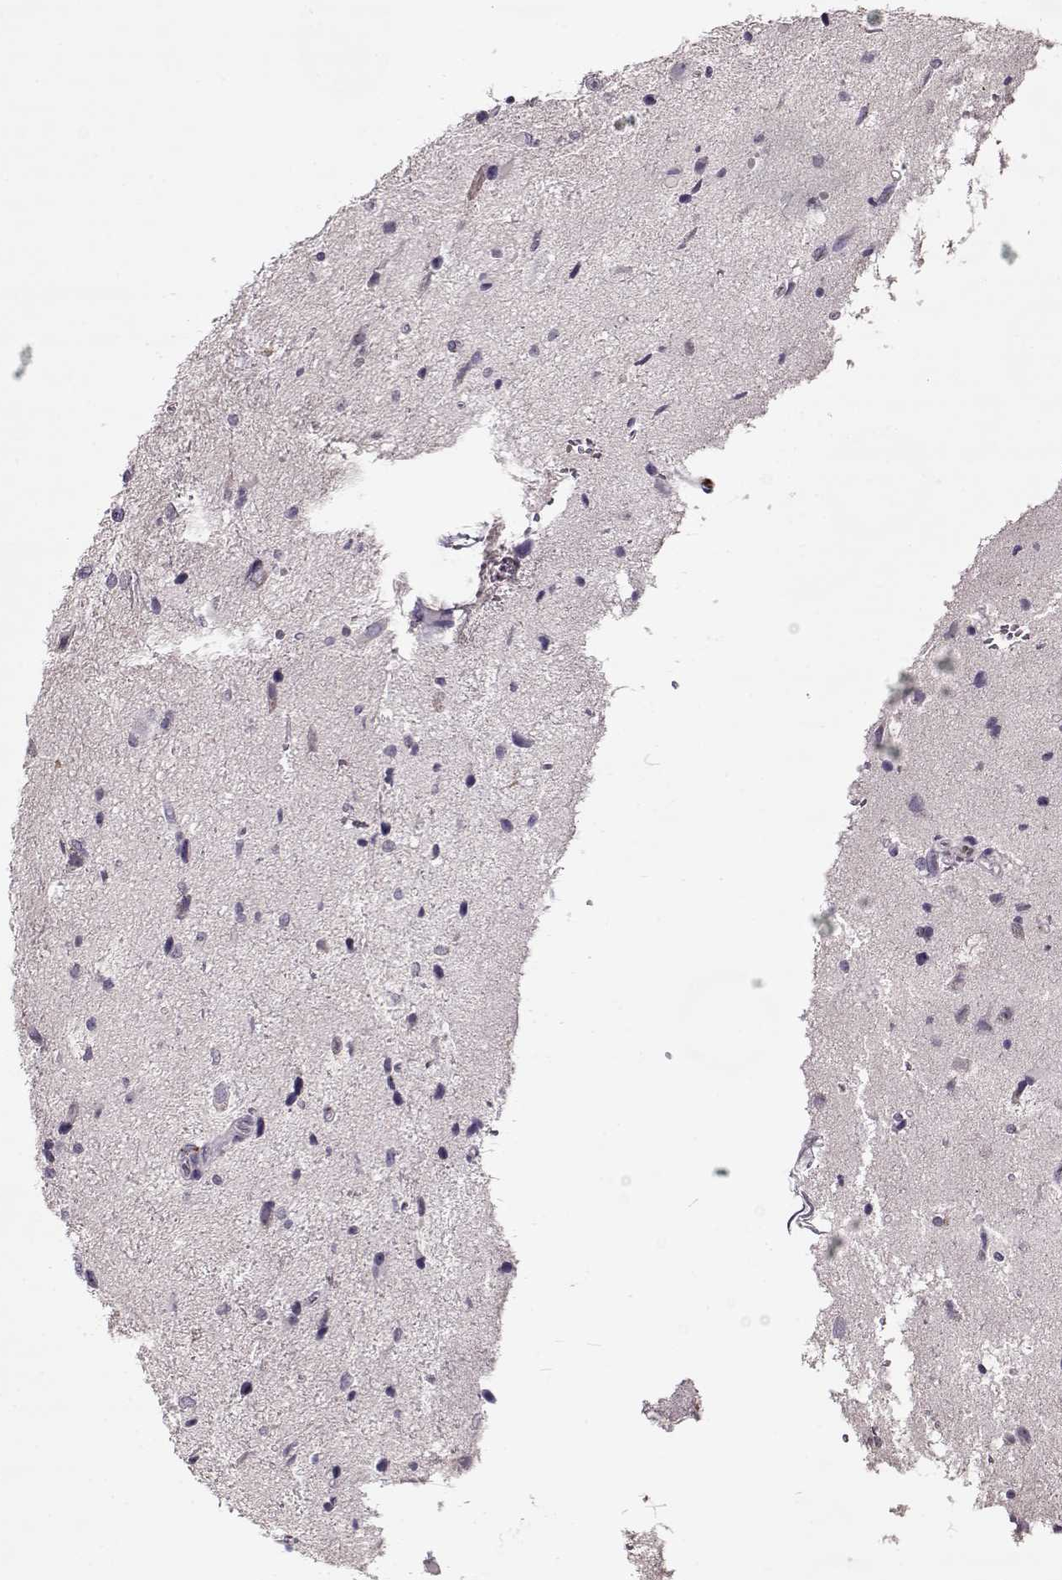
{"staining": {"intensity": "negative", "quantity": "none", "location": "none"}, "tissue": "glioma", "cell_type": "Tumor cells", "image_type": "cancer", "snomed": [{"axis": "morphology", "description": "Glioma, malignant, Low grade"}, {"axis": "topography", "description": "Brain"}], "caption": "A histopathology image of human malignant glioma (low-grade) is negative for staining in tumor cells.", "gene": "ACOT11", "patient": {"sex": "female", "age": 32}}